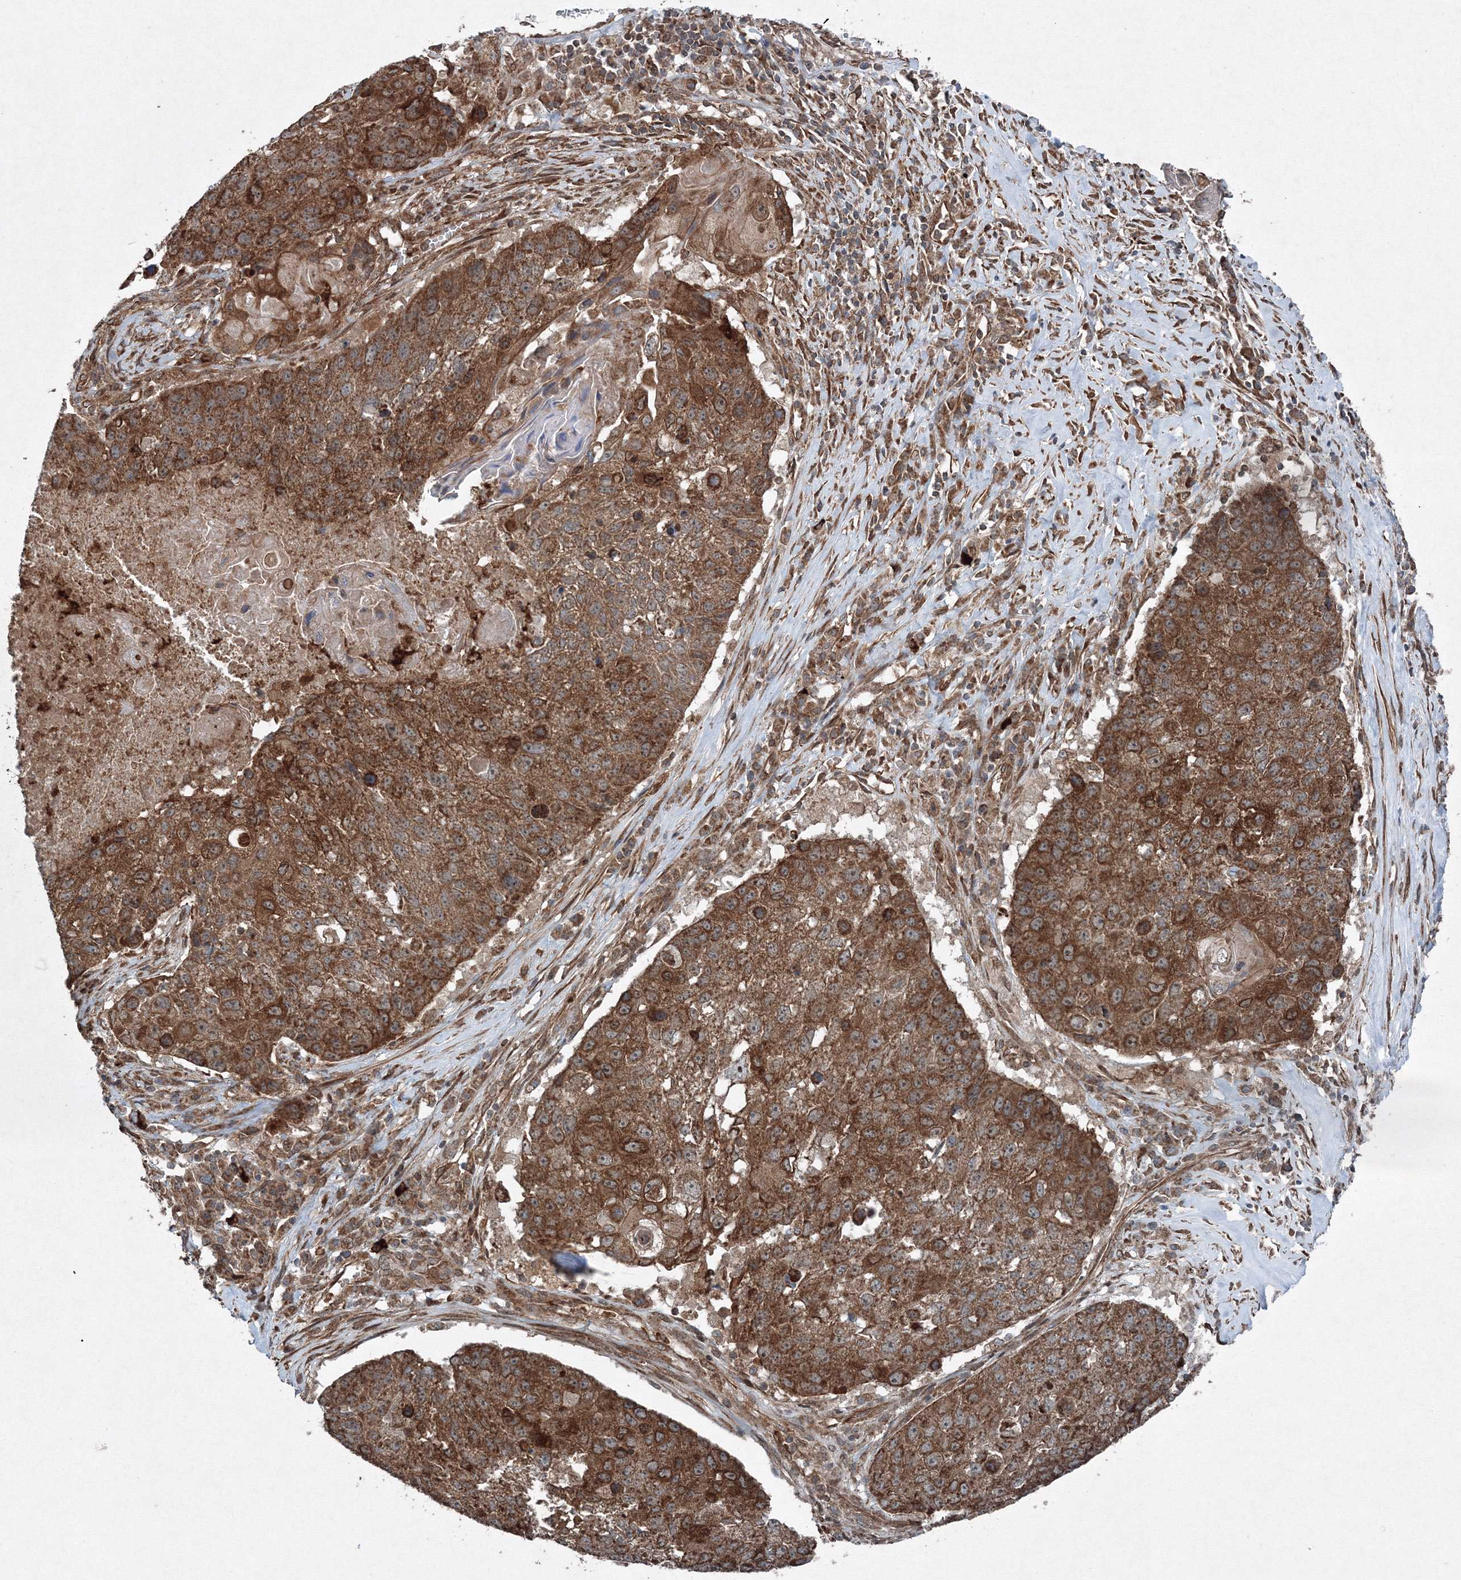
{"staining": {"intensity": "strong", "quantity": ">75%", "location": "cytoplasmic/membranous"}, "tissue": "lung cancer", "cell_type": "Tumor cells", "image_type": "cancer", "snomed": [{"axis": "morphology", "description": "Squamous cell carcinoma, NOS"}, {"axis": "topography", "description": "Lung"}], "caption": "The image shows immunohistochemical staining of lung cancer (squamous cell carcinoma). There is strong cytoplasmic/membranous positivity is seen in about >75% of tumor cells.", "gene": "COPS7B", "patient": {"sex": "male", "age": 61}}